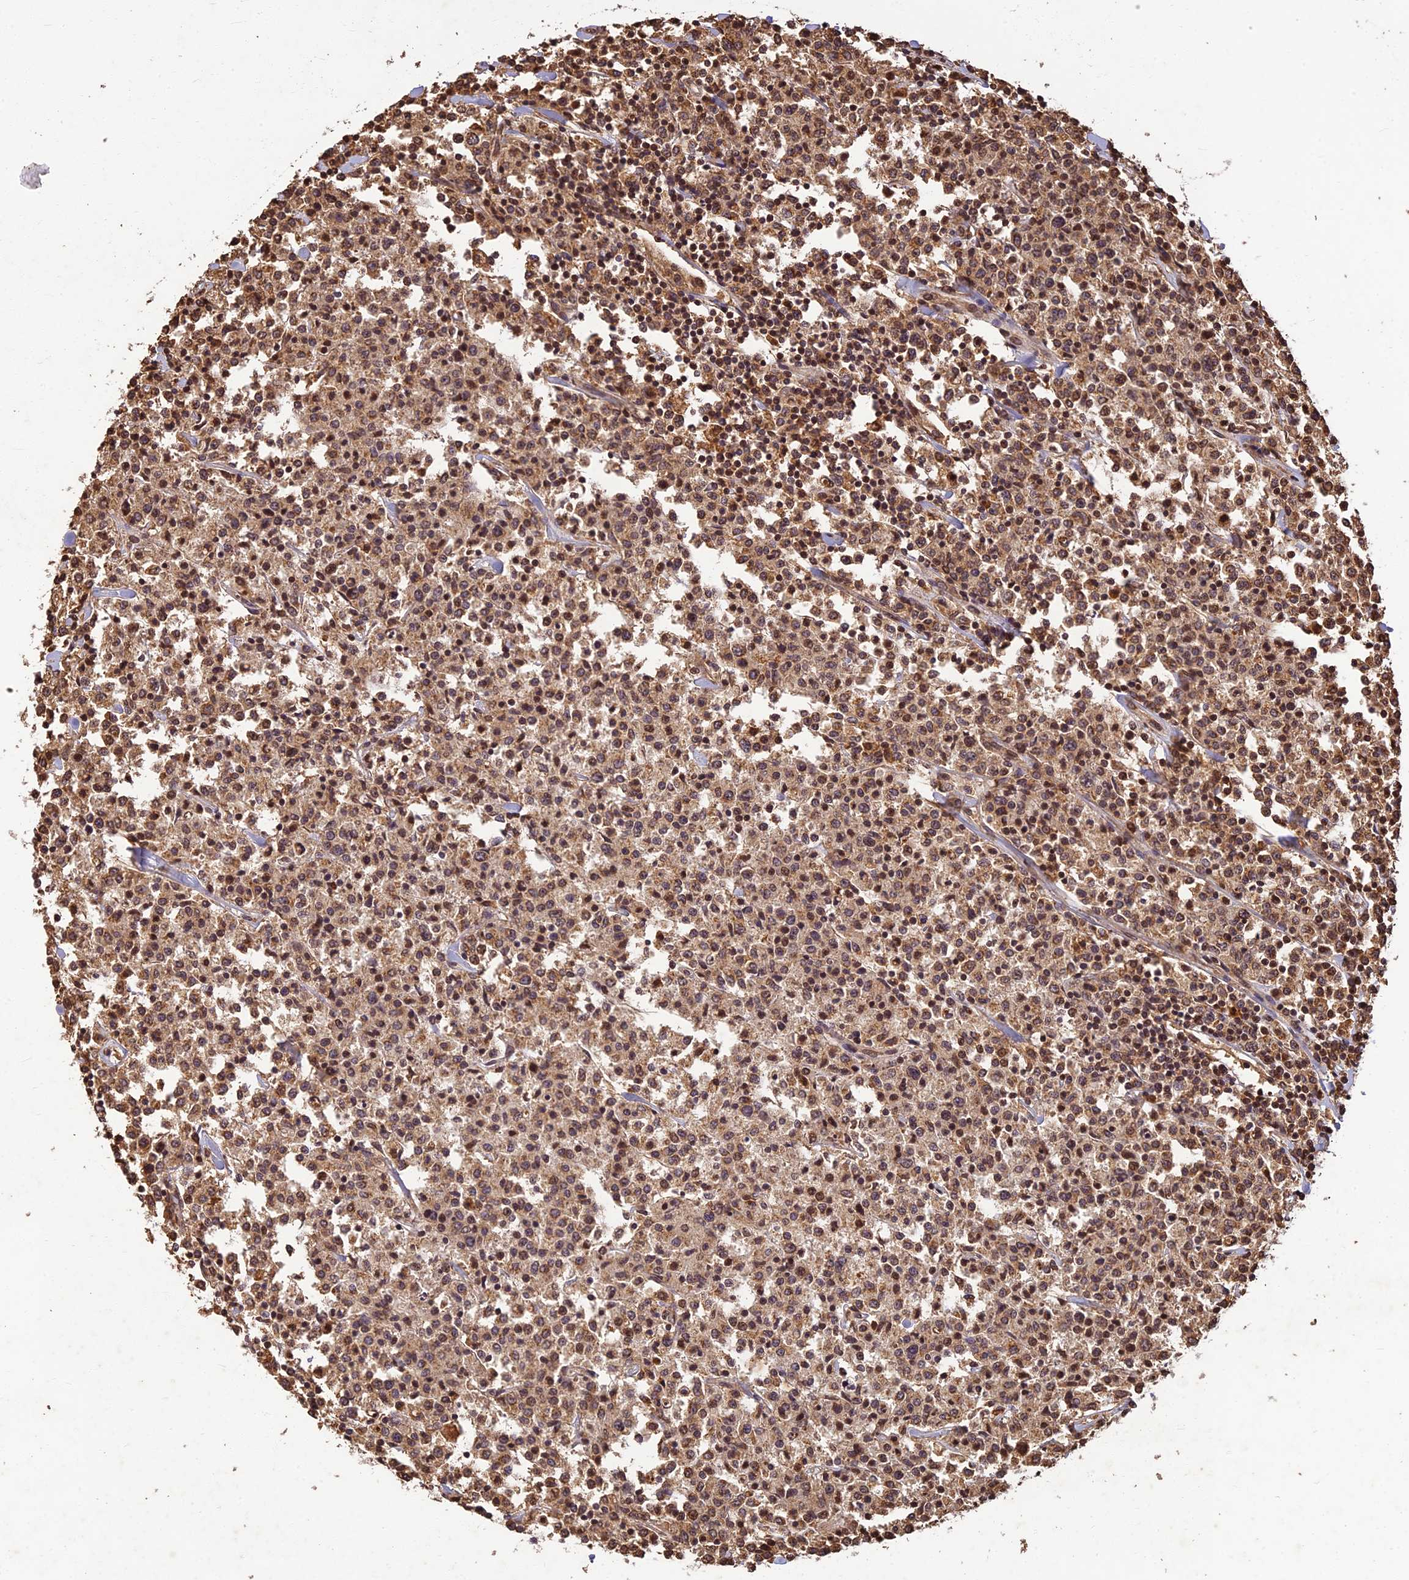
{"staining": {"intensity": "moderate", "quantity": ">75%", "location": "cytoplasmic/membranous,nuclear"}, "tissue": "lymphoma", "cell_type": "Tumor cells", "image_type": "cancer", "snomed": [{"axis": "morphology", "description": "Malignant lymphoma, non-Hodgkin's type, Low grade"}, {"axis": "topography", "description": "Small intestine"}], "caption": "Low-grade malignant lymphoma, non-Hodgkin's type stained with immunohistochemistry (IHC) demonstrates moderate cytoplasmic/membranous and nuclear expression in approximately >75% of tumor cells.", "gene": "CORO1C", "patient": {"sex": "female", "age": 59}}